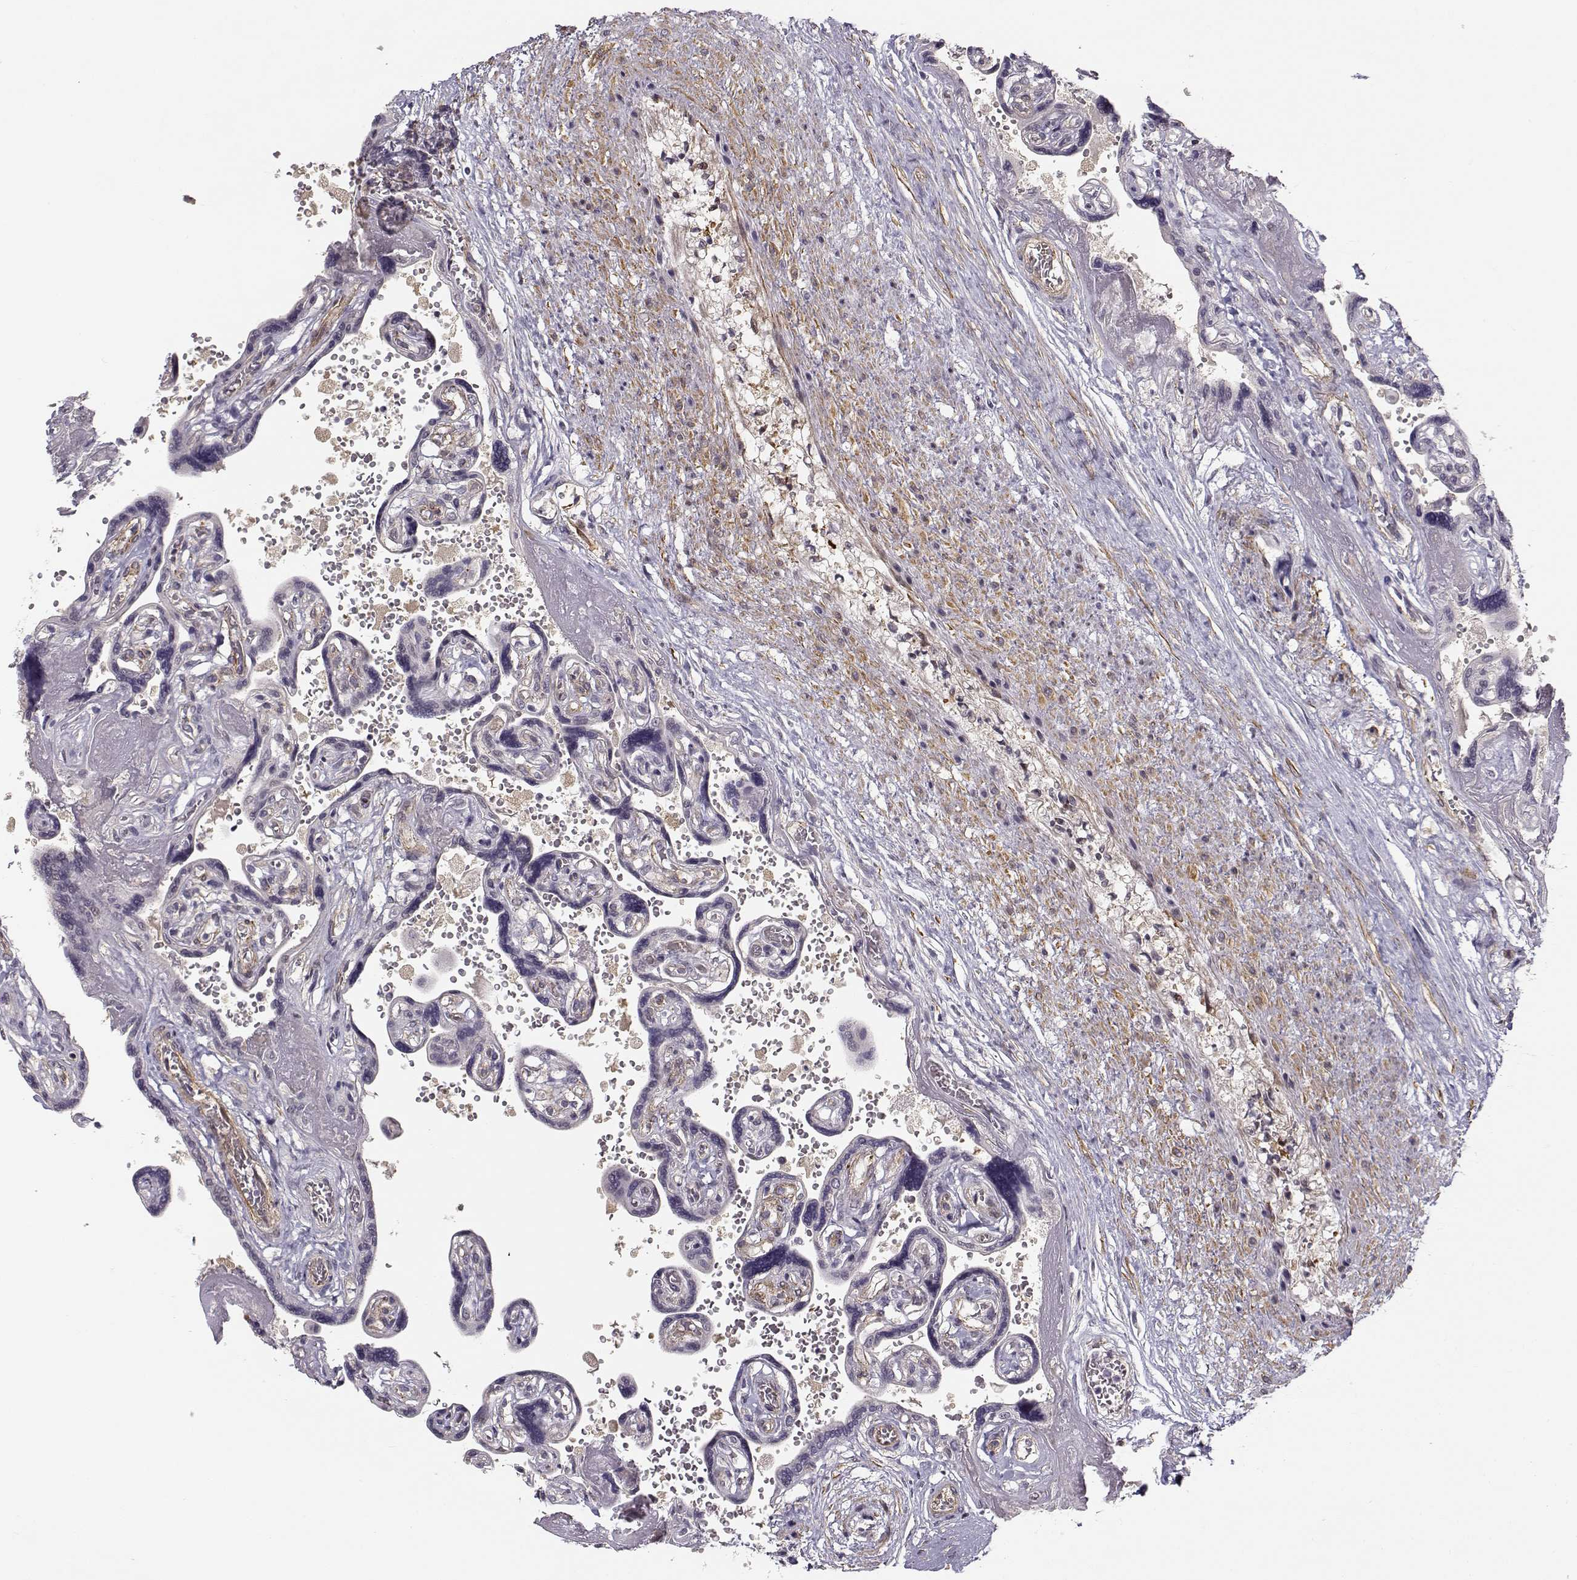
{"staining": {"intensity": "negative", "quantity": "none", "location": "none"}, "tissue": "placenta", "cell_type": "Decidual cells", "image_type": "normal", "snomed": [{"axis": "morphology", "description": "Normal tissue, NOS"}, {"axis": "topography", "description": "Placenta"}], "caption": "Human placenta stained for a protein using immunohistochemistry (IHC) exhibits no positivity in decidual cells.", "gene": "RGS9BP", "patient": {"sex": "female", "age": 32}}